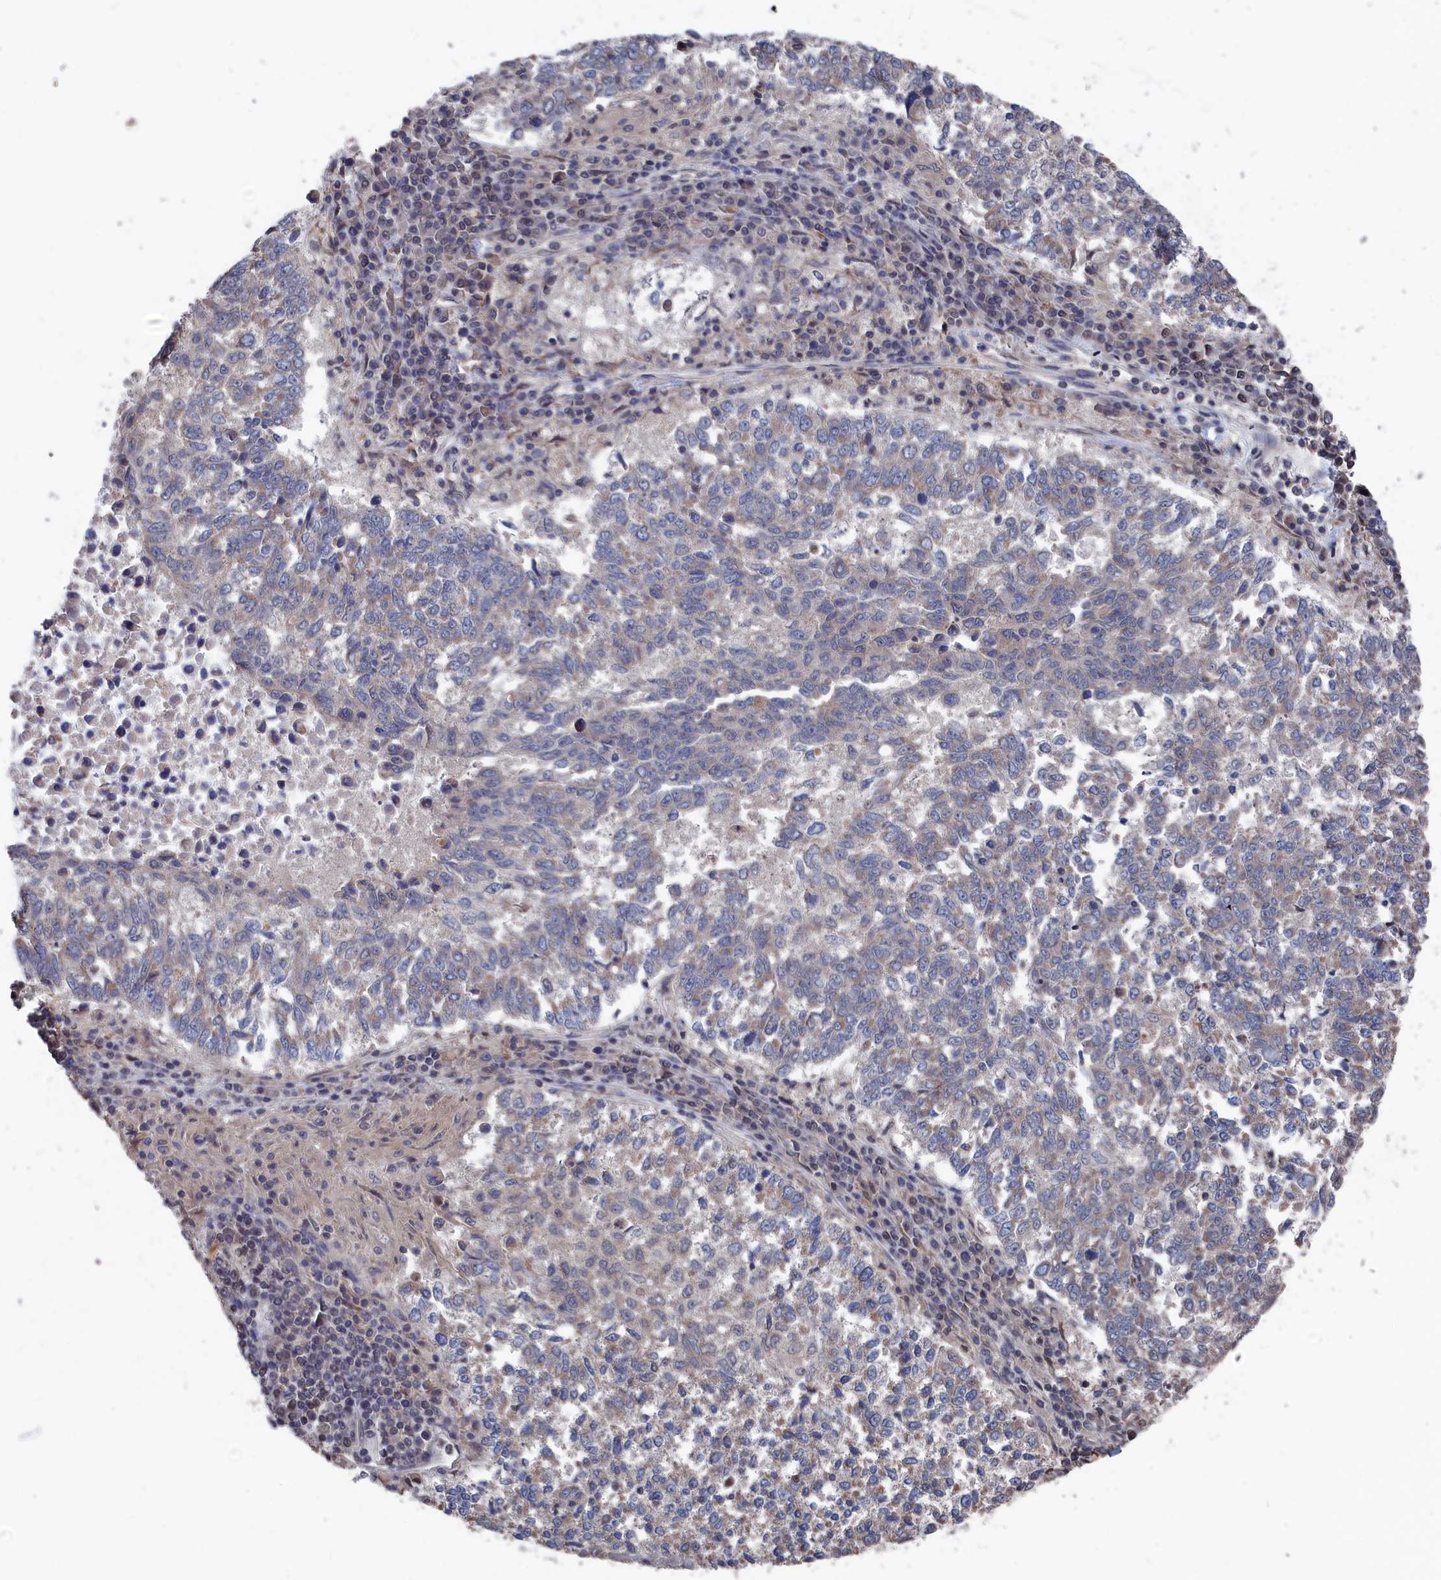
{"staining": {"intensity": "negative", "quantity": "none", "location": "none"}, "tissue": "lung cancer", "cell_type": "Tumor cells", "image_type": "cancer", "snomed": [{"axis": "morphology", "description": "Squamous cell carcinoma, NOS"}, {"axis": "topography", "description": "Lung"}], "caption": "Squamous cell carcinoma (lung) was stained to show a protein in brown. There is no significant staining in tumor cells.", "gene": "PDE12", "patient": {"sex": "male", "age": 73}}